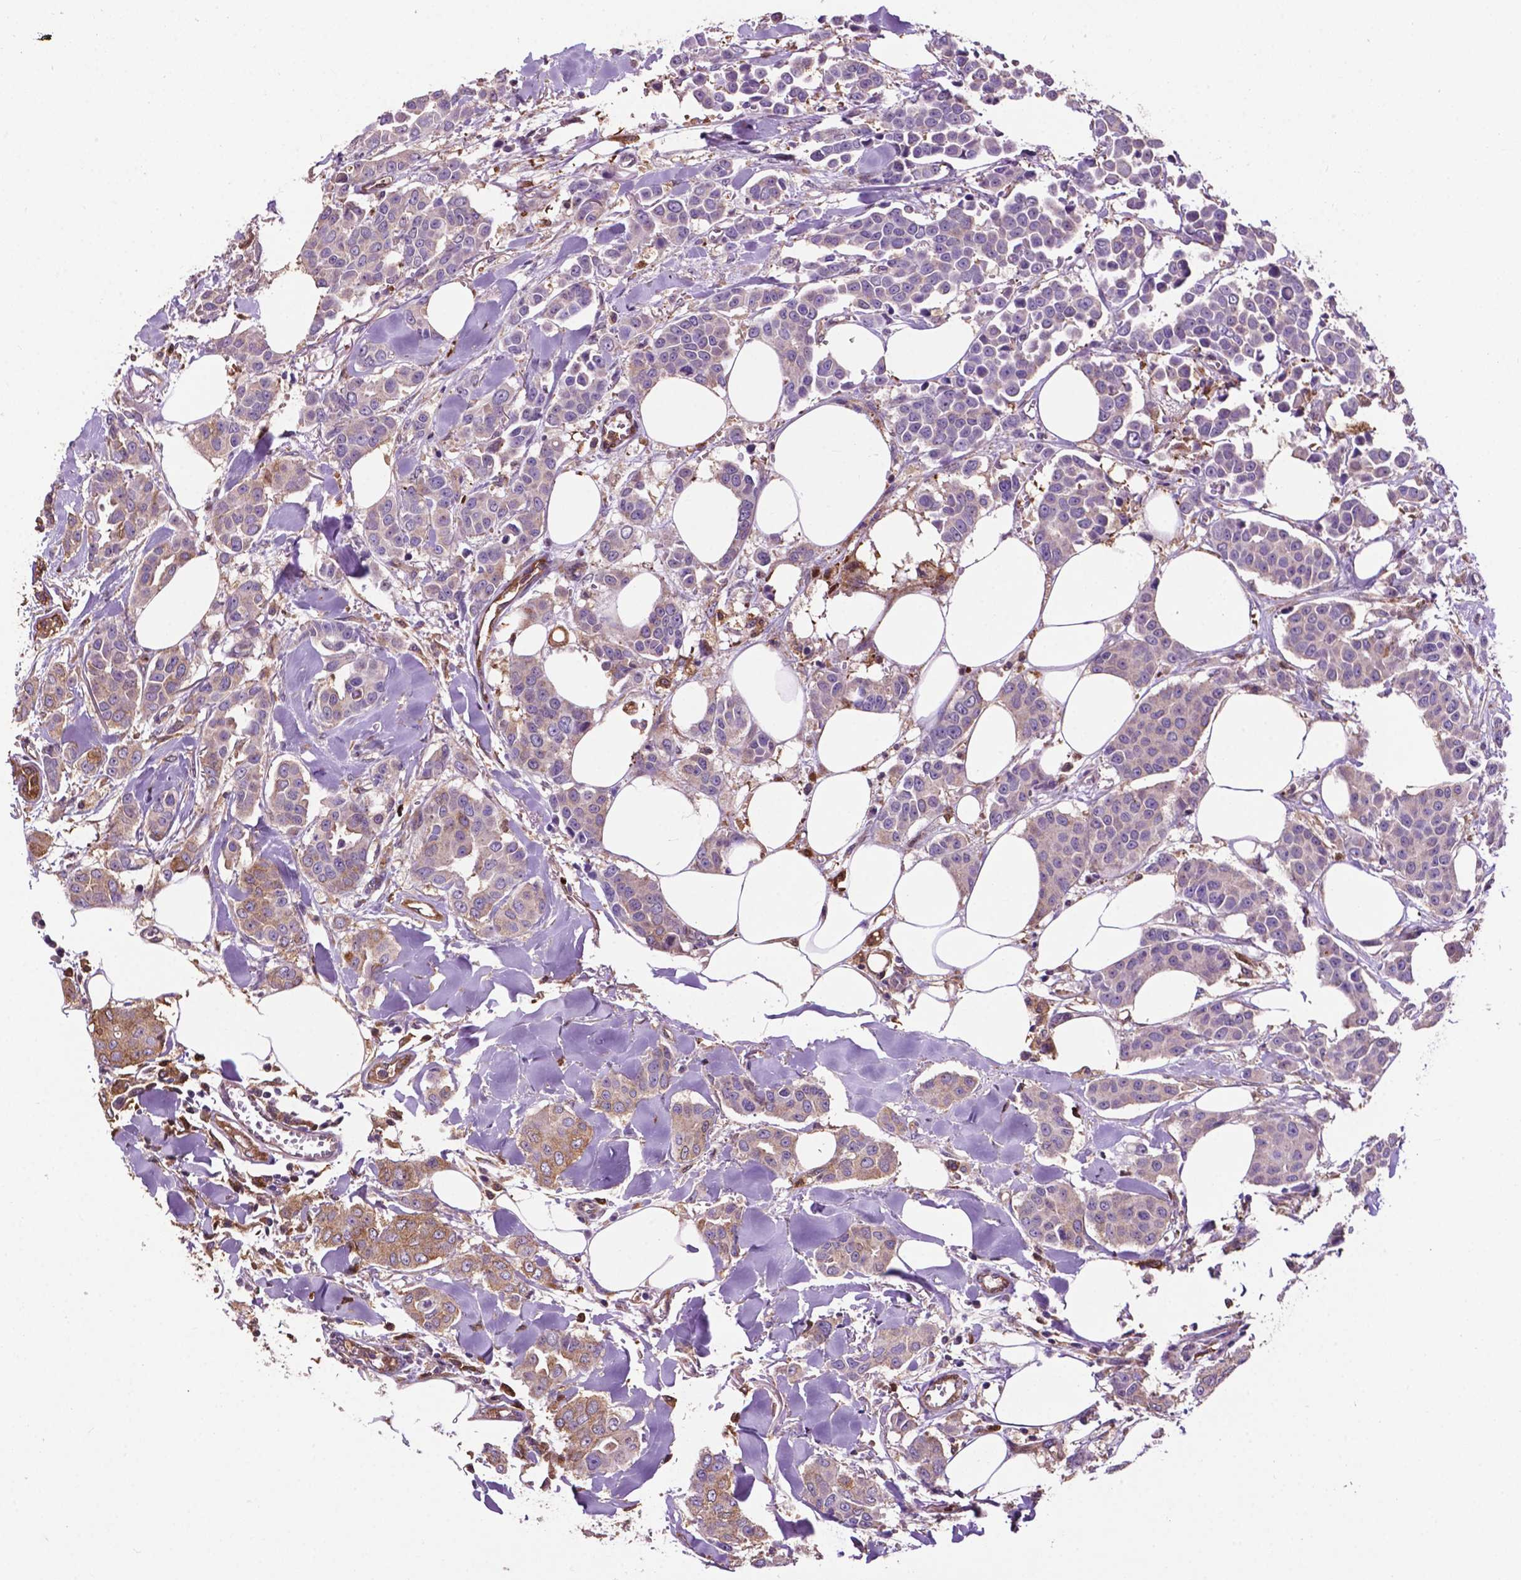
{"staining": {"intensity": "weak", "quantity": "<25%", "location": "cytoplasmic/membranous"}, "tissue": "breast cancer", "cell_type": "Tumor cells", "image_type": "cancer", "snomed": [{"axis": "morphology", "description": "Duct carcinoma"}, {"axis": "topography", "description": "Breast"}], "caption": "Immunohistochemistry (IHC) photomicrograph of human breast cancer stained for a protein (brown), which shows no positivity in tumor cells.", "gene": "SMAD3", "patient": {"sex": "female", "age": 94}}